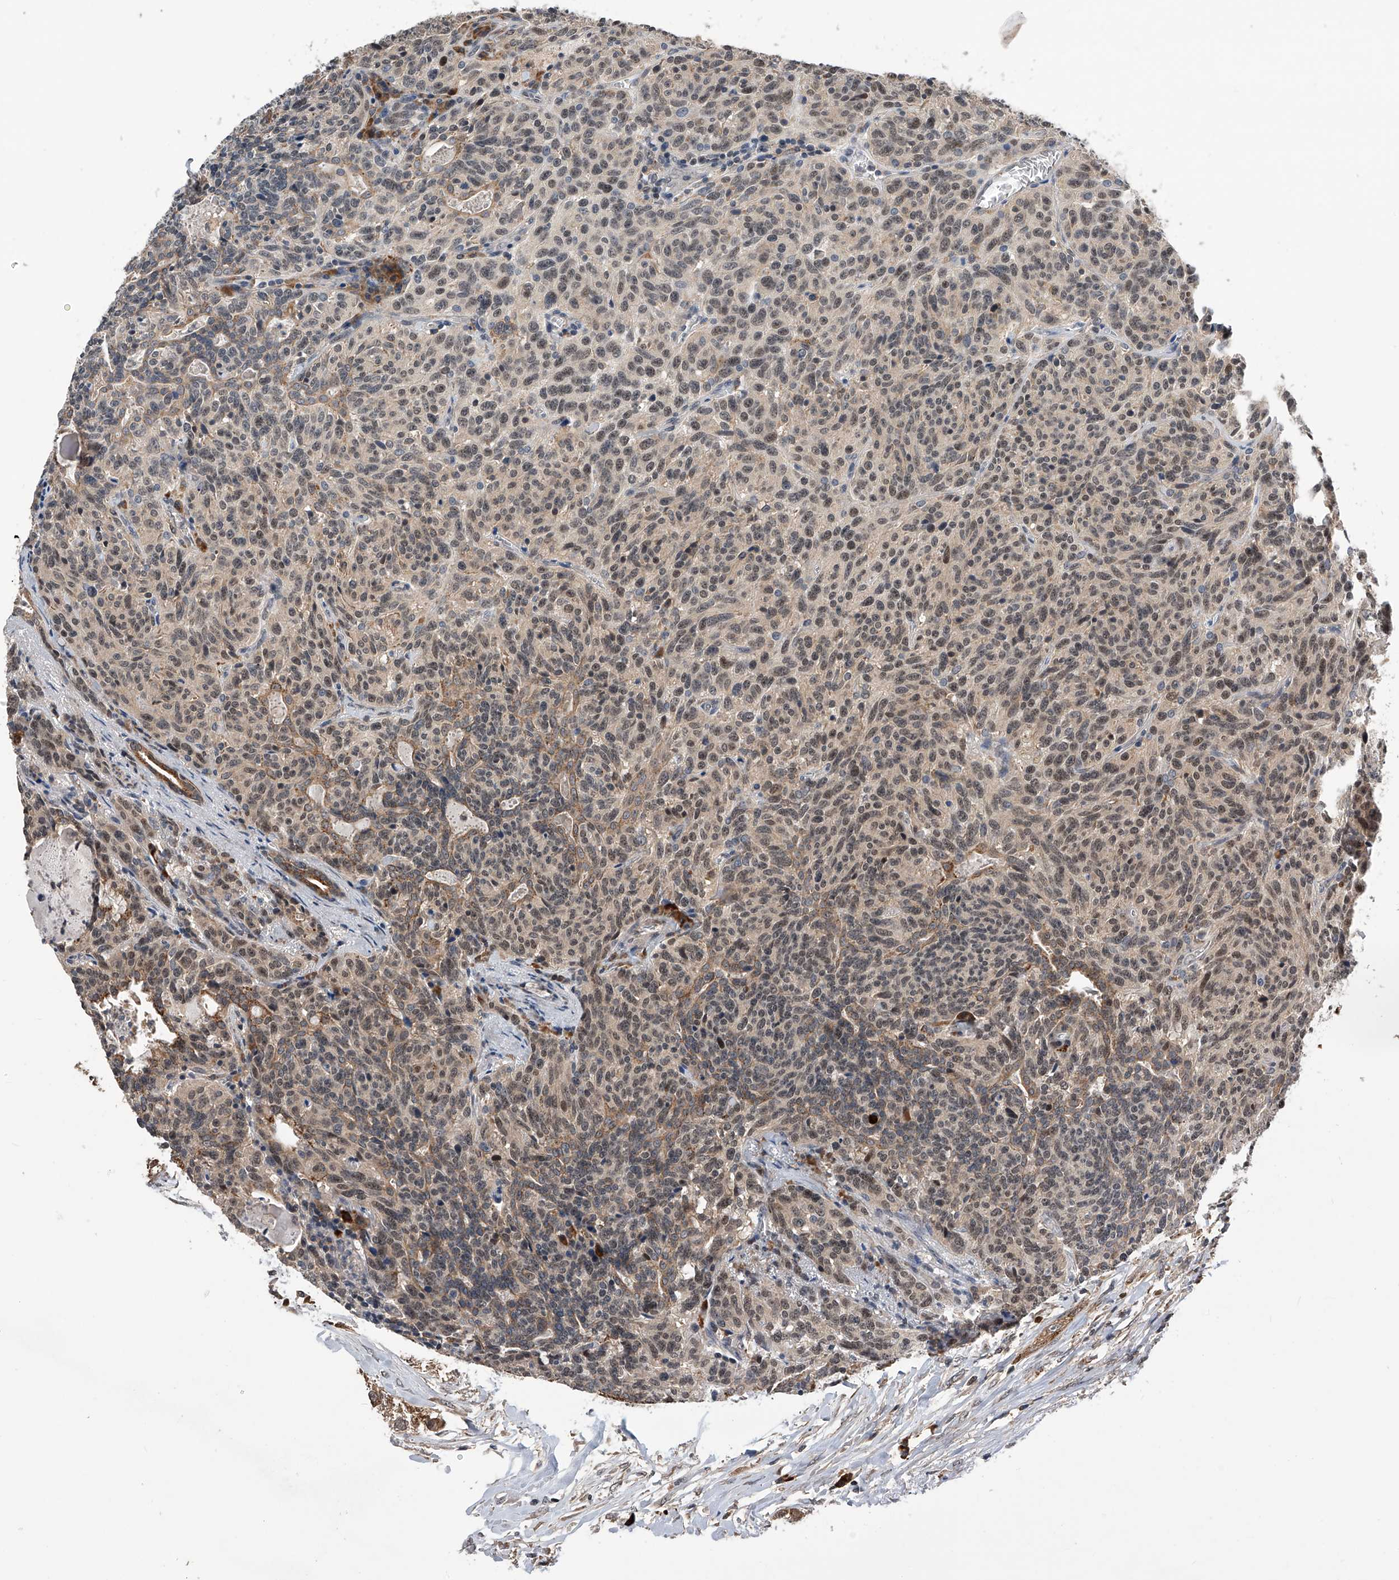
{"staining": {"intensity": "moderate", "quantity": ">75%", "location": "cytoplasmic/membranous,nuclear"}, "tissue": "carcinoid", "cell_type": "Tumor cells", "image_type": "cancer", "snomed": [{"axis": "morphology", "description": "Carcinoid, malignant, NOS"}, {"axis": "topography", "description": "Lung"}], "caption": "Protein staining of carcinoid tissue exhibits moderate cytoplasmic/membranous and nuclear staining in approximately >75% of tumor cells.", "gene": "SPOCK1", "patient": {"sex": "female", "age": 46}}